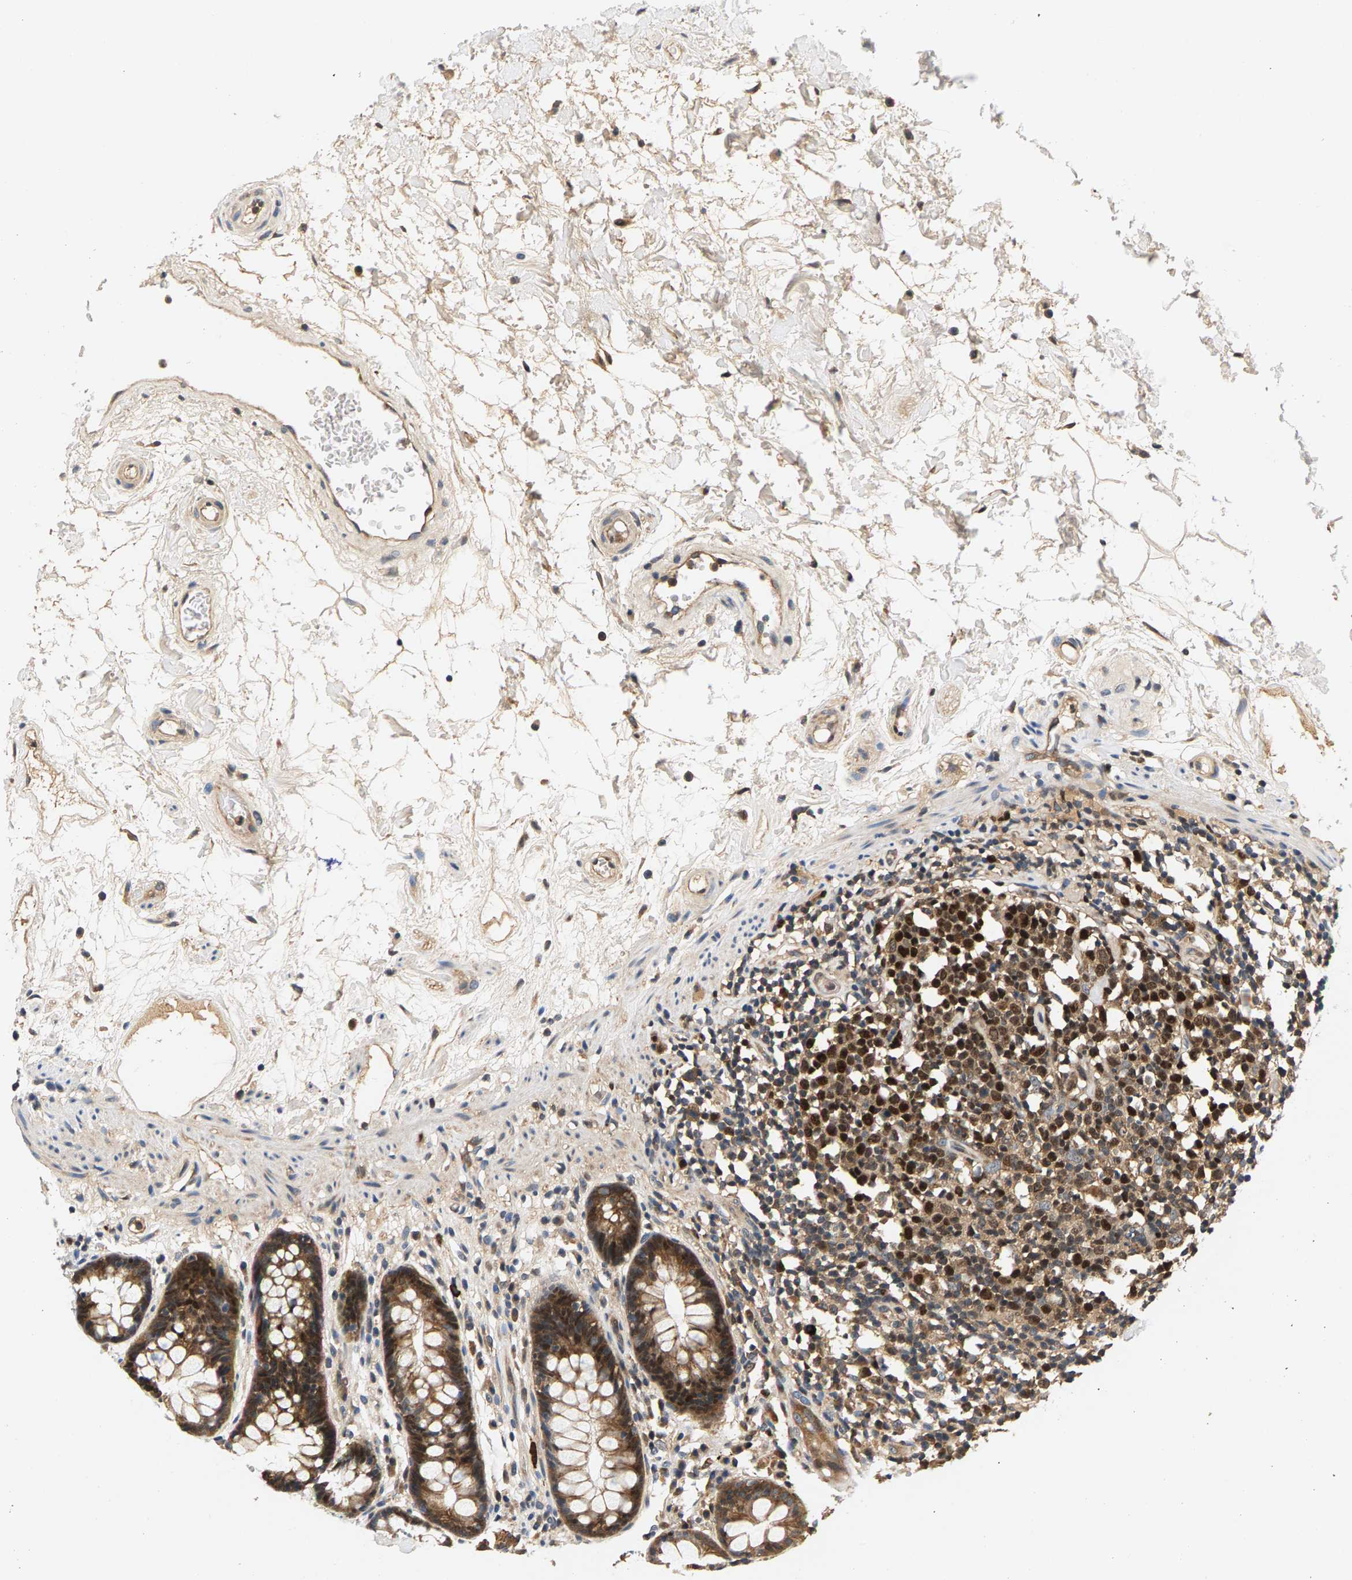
{"staining": {"intensity": "moderate", "quantity": ">75%", "location": "cytoplasmic/membranous"}, "tissue": "rectum", "cell_type": "Glandular cells", "image_type": "normal", "snomed": [{"axis": "morphology", "description": "Normal tissue, NOS"}, {"axis": "topography", "description": "Rectum"}], "caption": "The immunohistochemical stain highlights moderate cytoplasmic/membranous staining in glandular cells of normal rectum. Nuclei are stained in blue.", "gene": "FAM78A", "patient": {"sex": "male", "age": 64}}